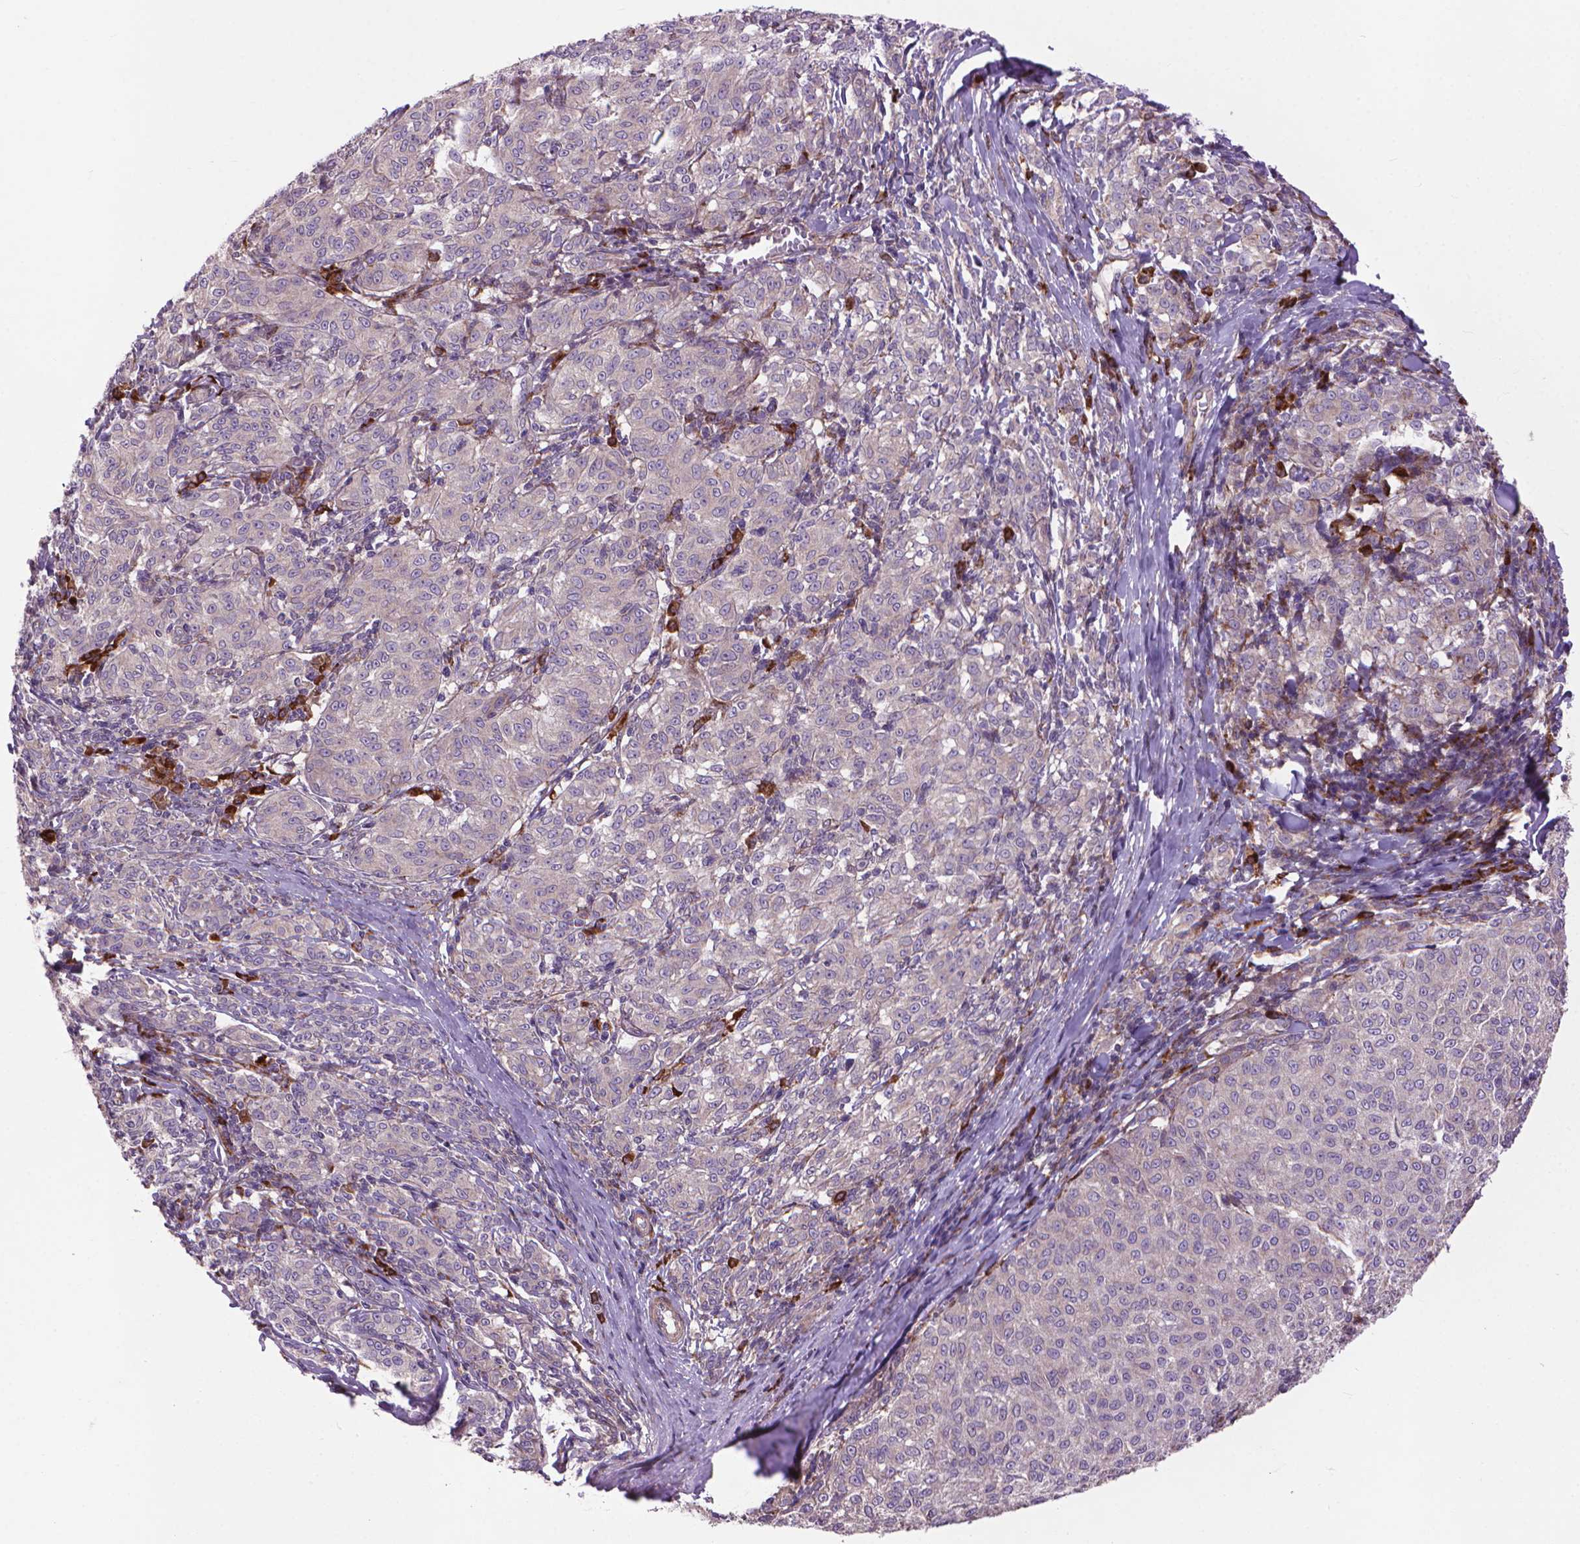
{"staining": {"intensity": "negative", "quantity": "none", "location": "none"}, "tissue": "melanoma", "cell_type": "Tumor cells", "image_type": "cancer", "snomed": [{"axis": "morphology", "description": "Malignant melanoma, NOS"}, {"axis": "topography", "description": "Skin"}], "caption": "Immunohistochemistry (IHC) image of human malignant melanoma stained for a protein (brown), which exhibits no staining in tumor cells.", "gene": "MYH14", "patient": {"sex": "female", "age": 72}}